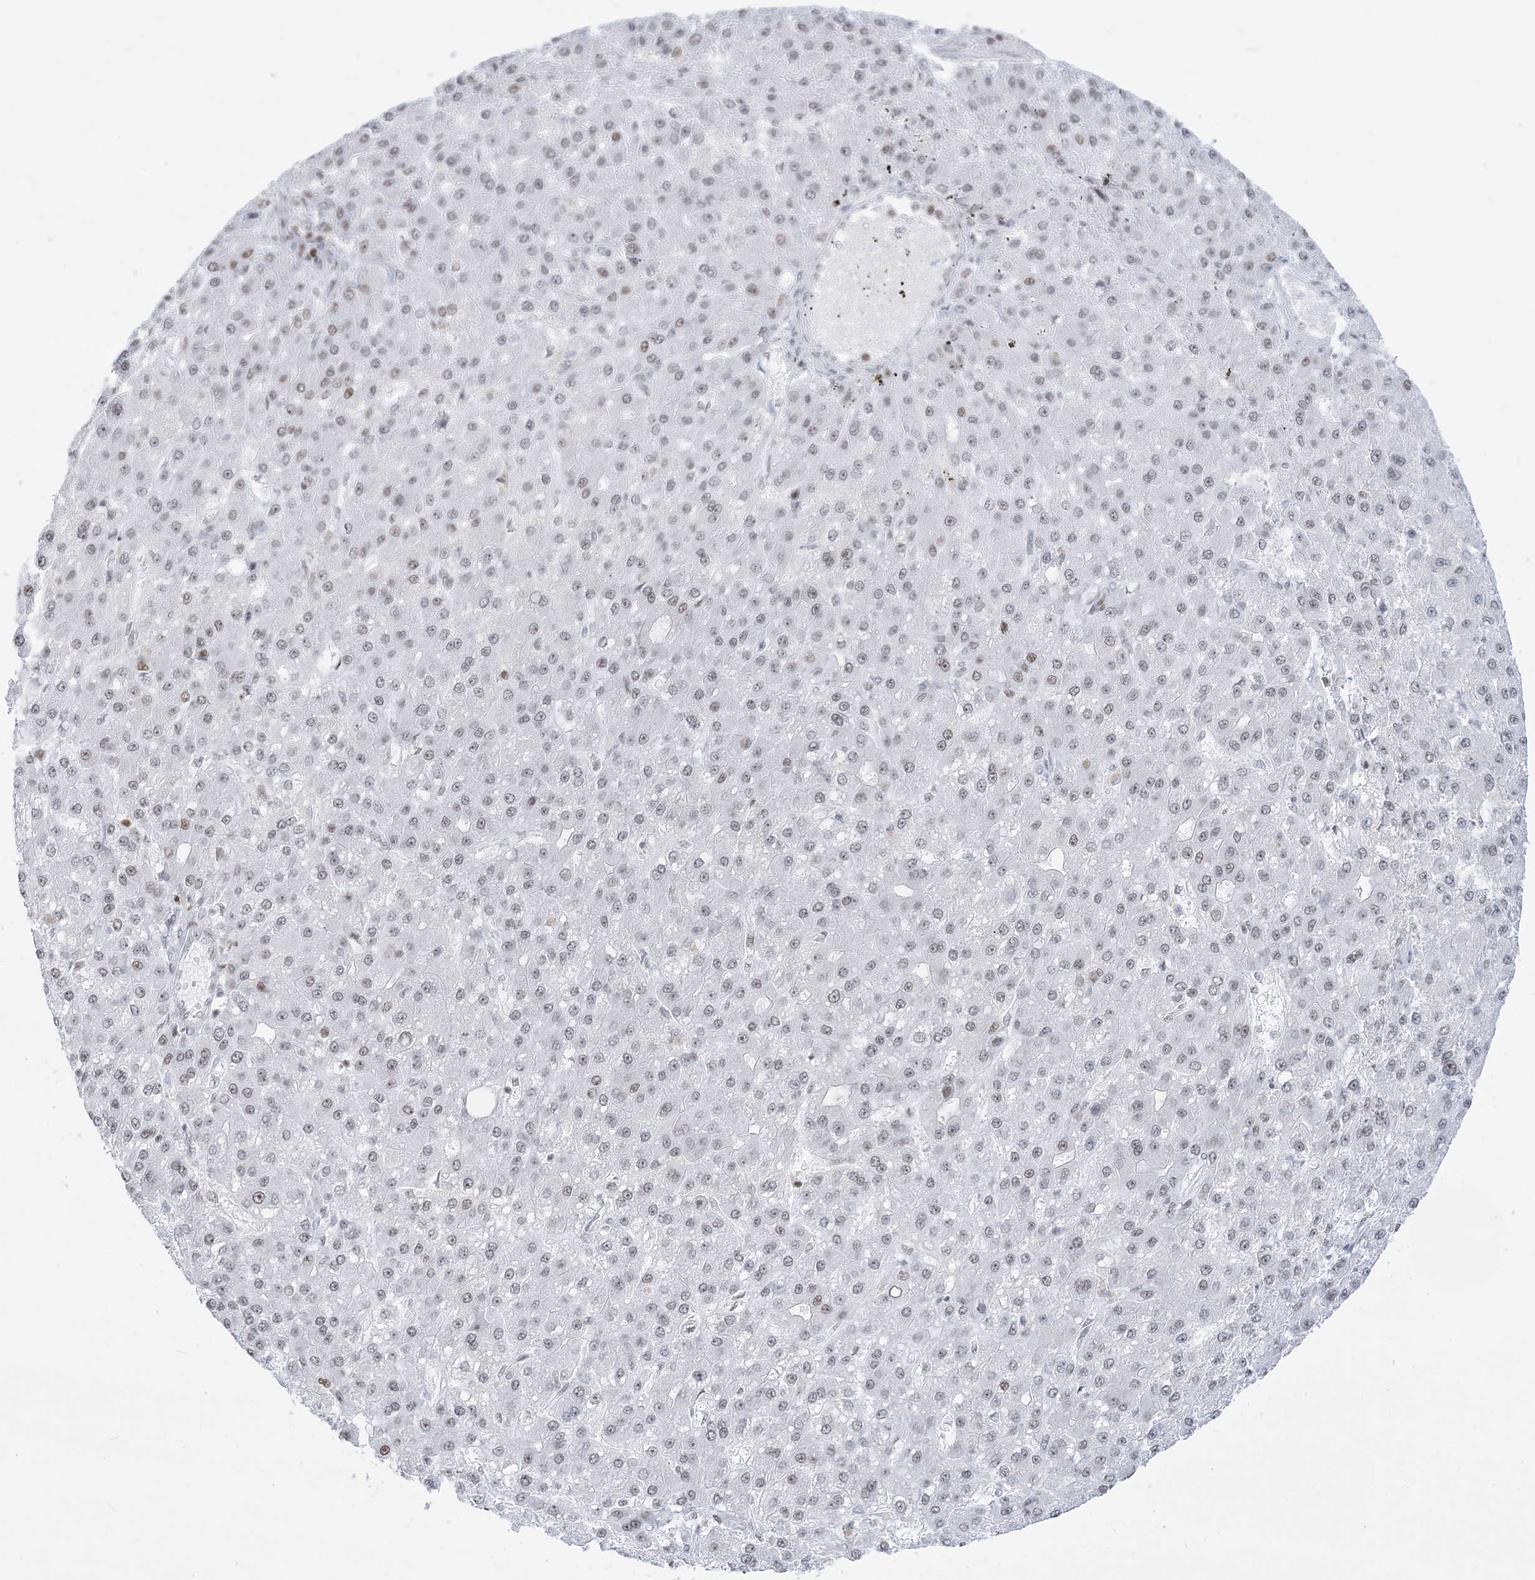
{"staining": {"intensity": "weak", "quantity": "<25%", "location": "nuclear"}, "tissue": "liver cancer", "cell_type": "Tumor cells", "image_type": "cancer", "snomed": [{"axis": "morphology", "description": "Carcinoma, Hepatocellular, NOS"}, {"axis": "topography", "description": "Liver"}], "caption": "Hepatocellular carcinoma (liver) was stained to show a protein in brown. There is no significant staining in tumor cells.", "gene": "DDX21", "patient": {"sex": "male", "age": 67}}